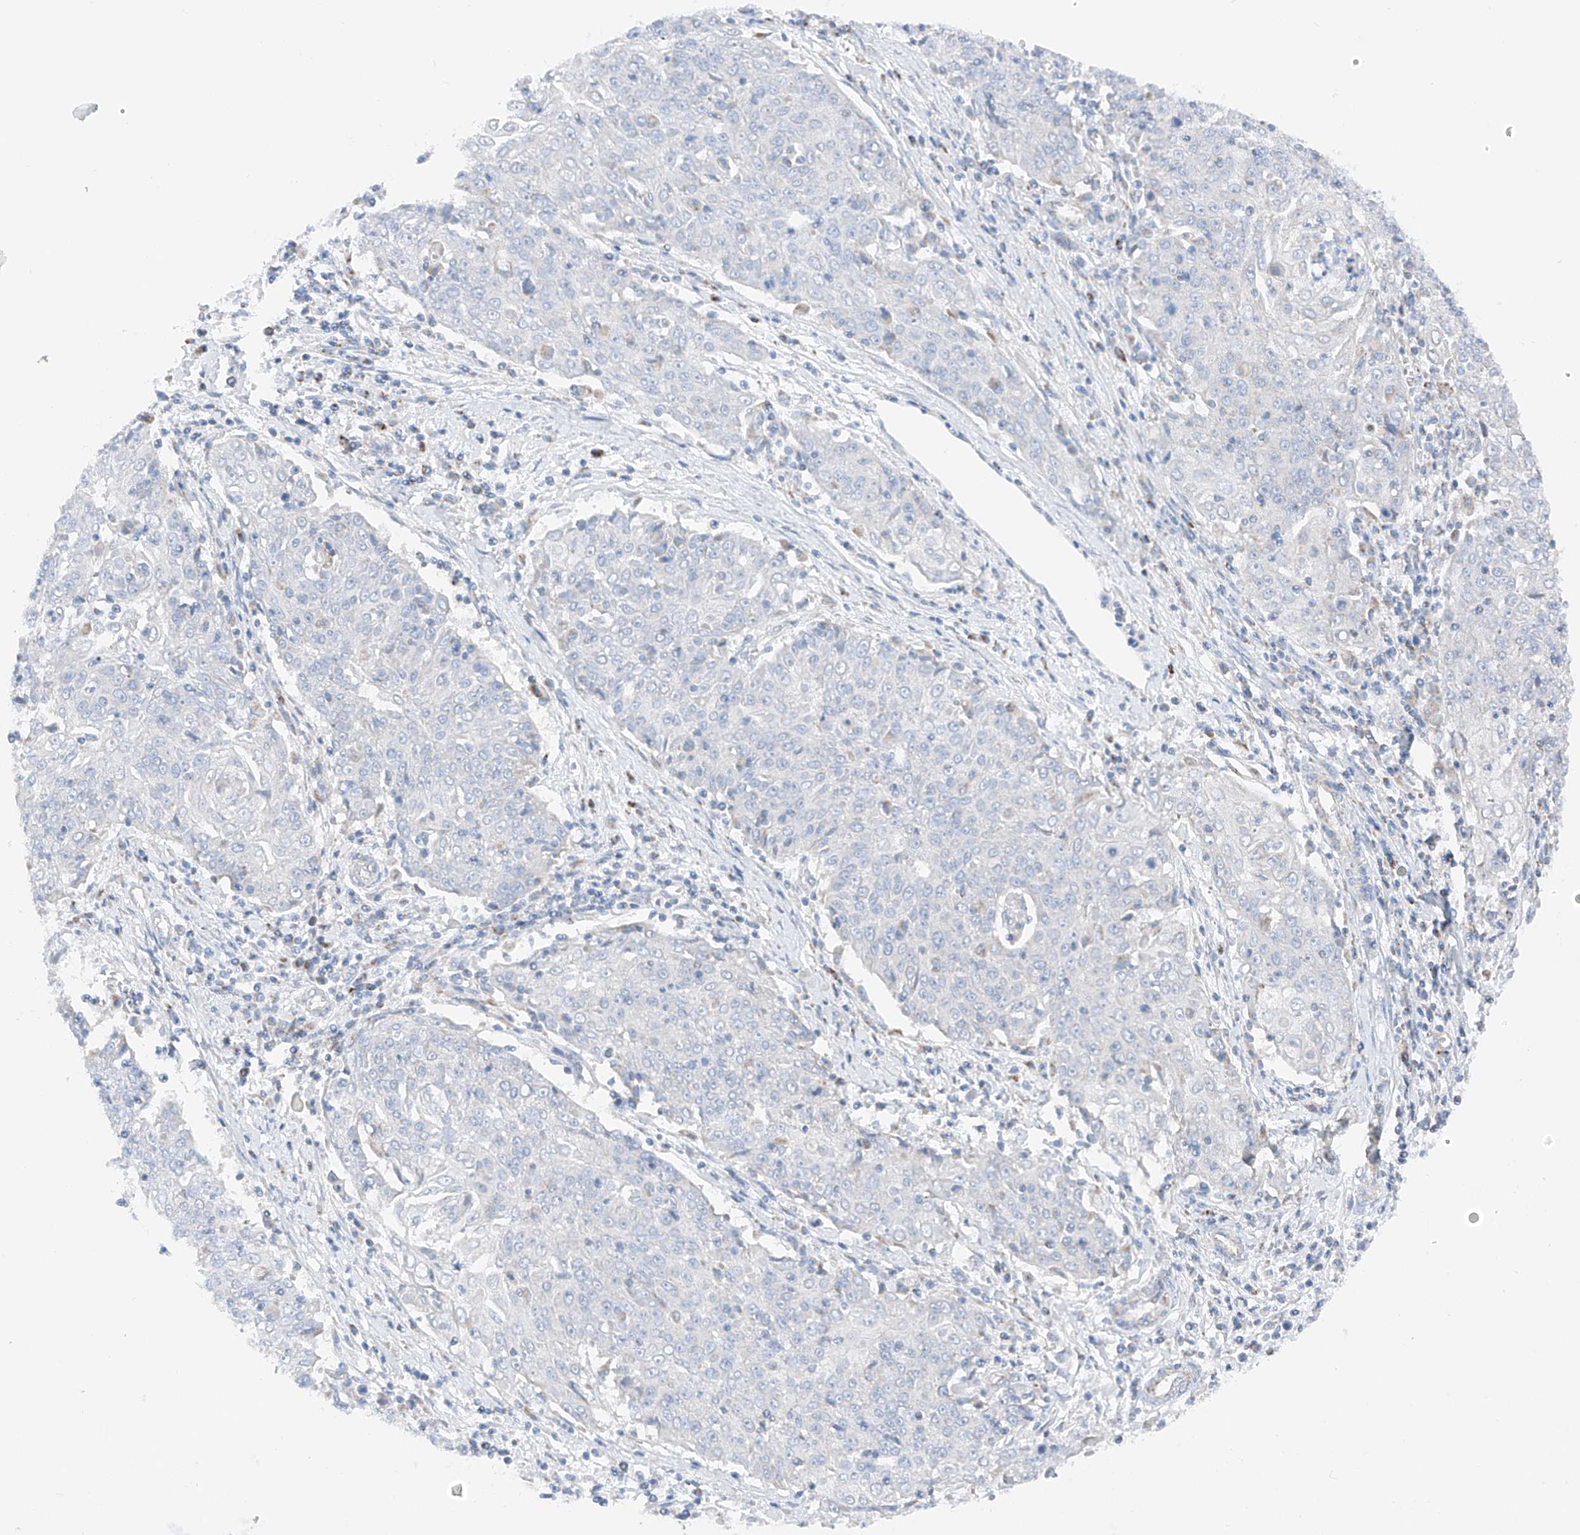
{"staining": {"intensity": "negative", "quantity": "none", "location": "none"}, "tissue": "cervical cancer", "cell_type": "Tumor cells", "image_type": "cancer", "snomed": [{"axis": "morphology", "description": "Squamous cell carcinoma, NOS"}, {"axis": "topography", "description": "Cervix"}], "caption": "Photomicrograph shows no significant protein expression in tumor cells of cervical squamous cell carcinoma.", "gene": "MRAP", "patient": {"sex": "female", "age": 48}}